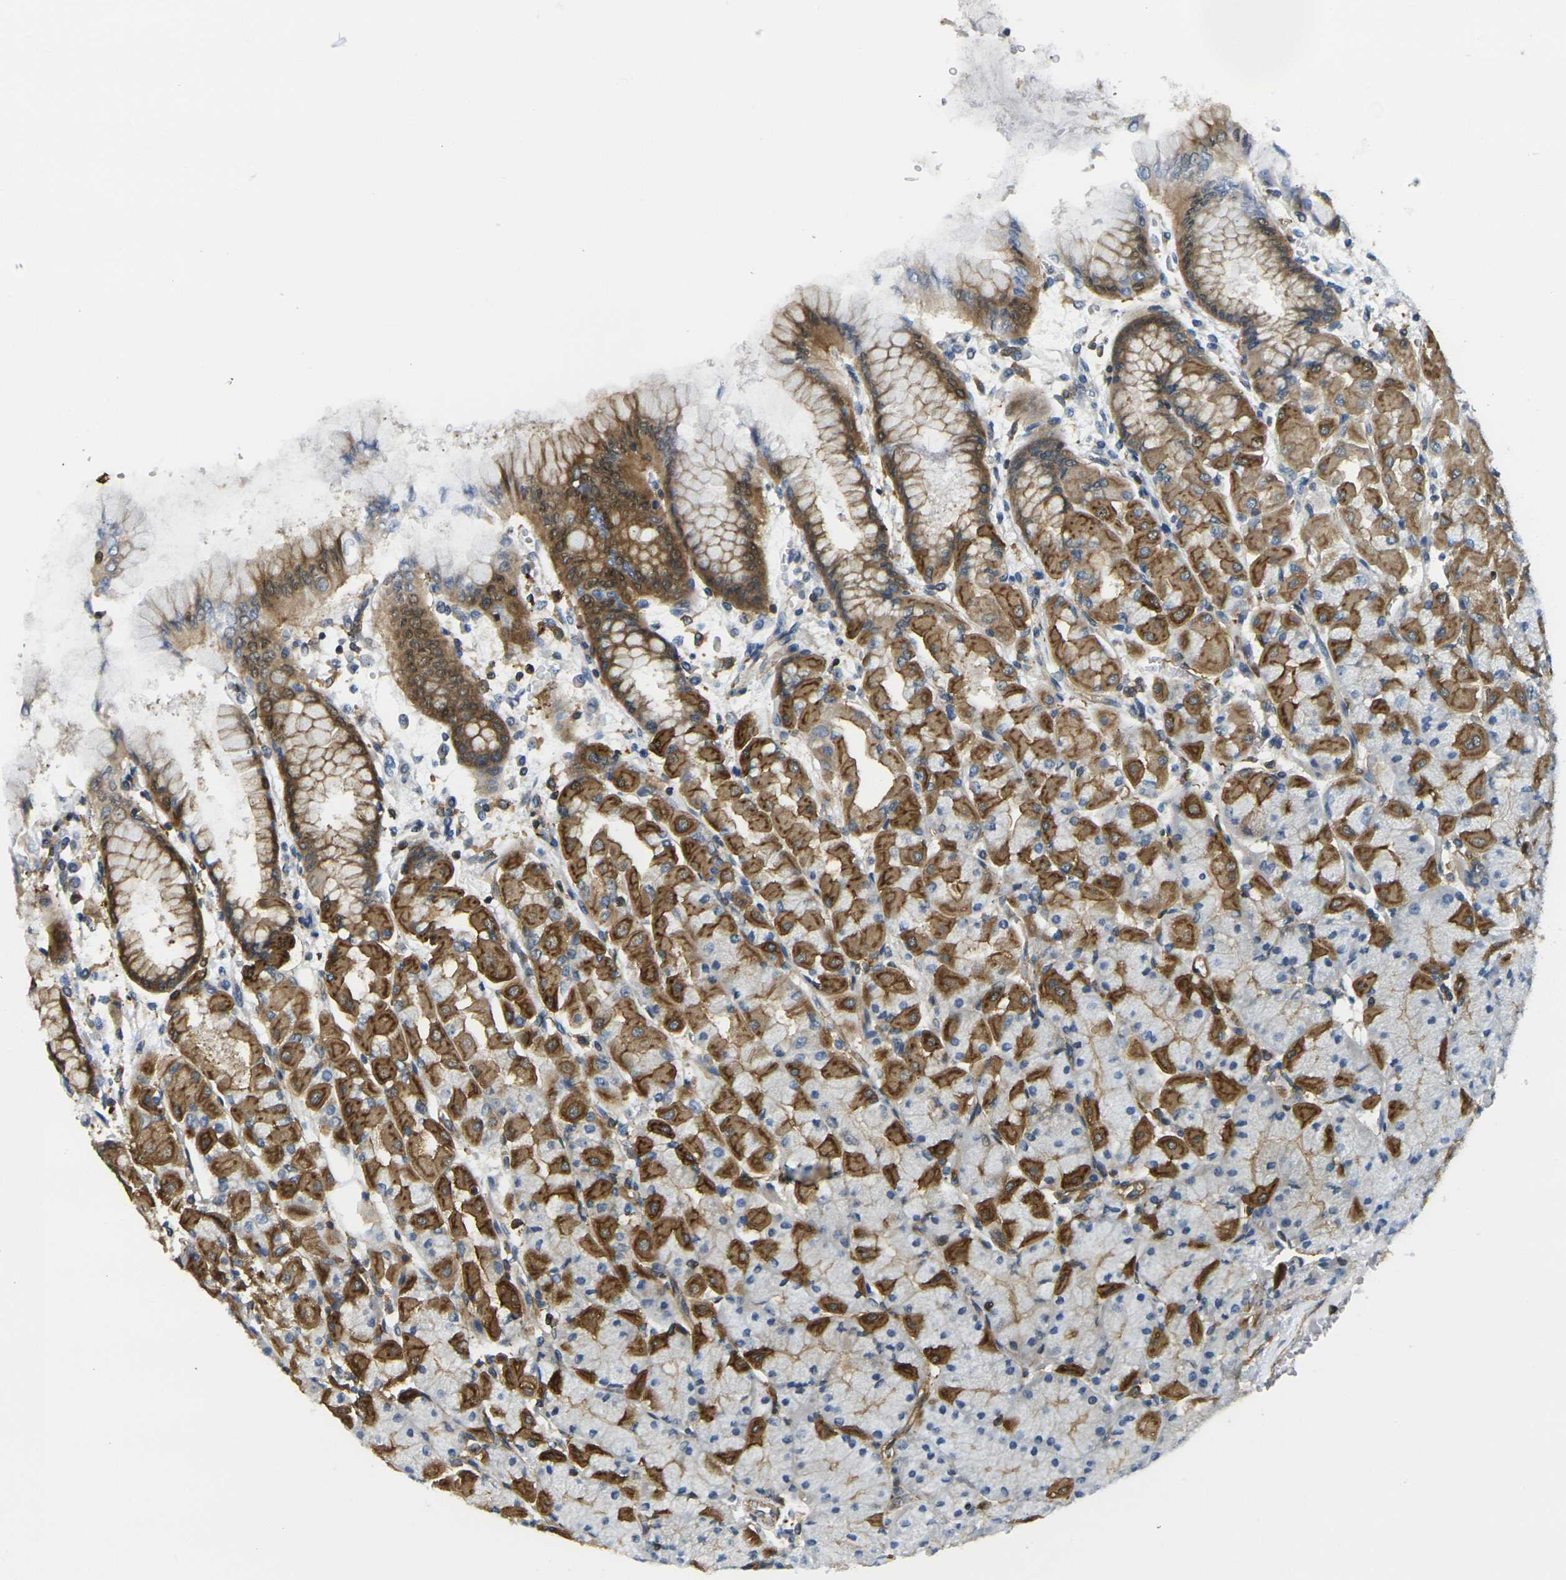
{"staining": {"intensity": "moderate", "quantity": "25%-75%", "location": "cytoplasmic/membranous"}, "tissue": "stomach", "cell_type": "Glandular cells", "image_type": "normal", "snomed": [{"axis": "morphology", "description": "Normal tissue, NOS"}, {"axis": "topography", "description": "Stomach, upper"}], "caption": "The photomicrograph shows a brown stain indicating the presence of a protein in the cytoplasmic/membranous of glandular cells in stomach.", "gene": "LASP1", "patient": {"sex": "female", "age": 56}}